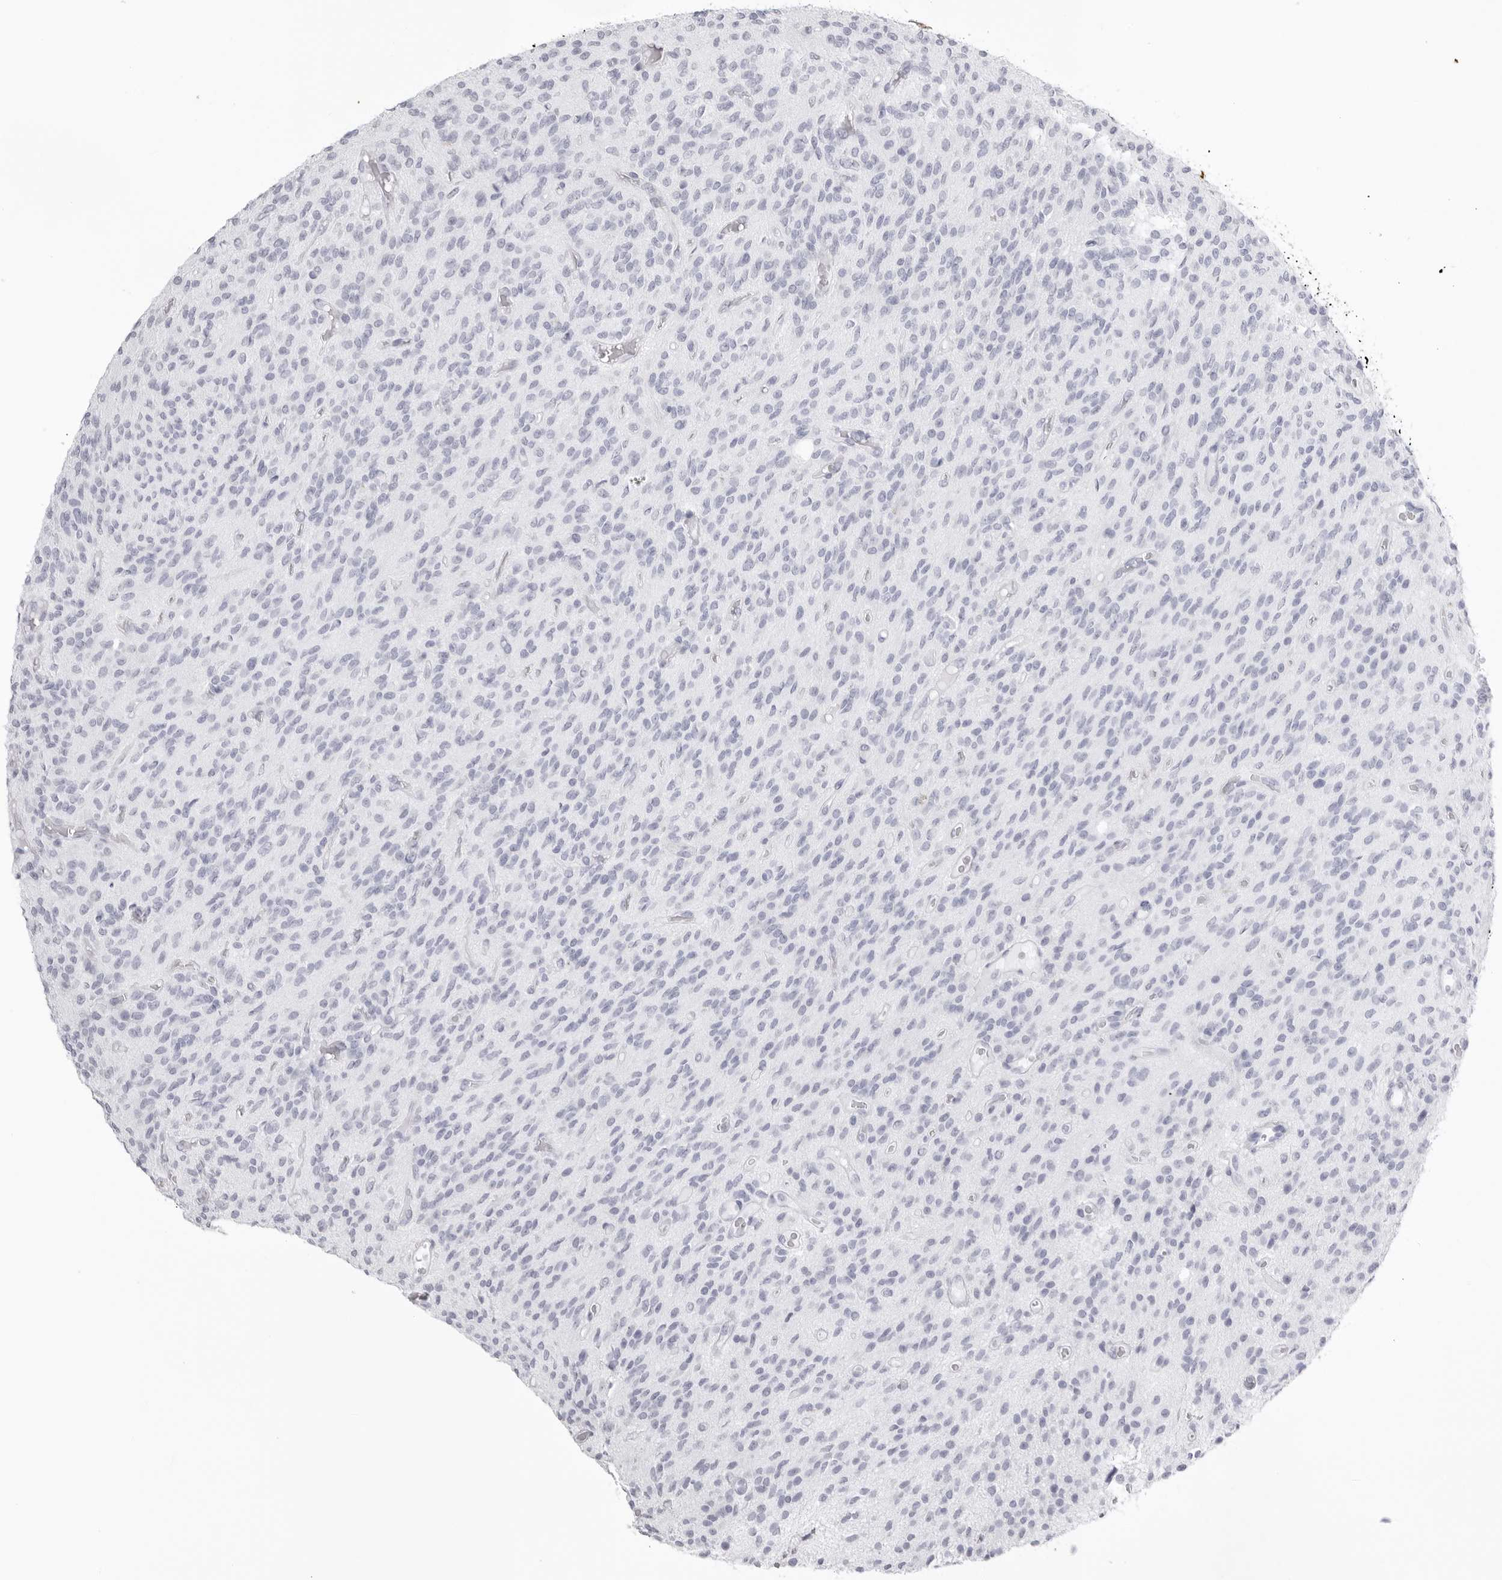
{"staining": {"intensity": "negative", "quantity": "none", "location": "none"}, "tissue": "glioma", "cell_type": "Tumor cells", "image_type": "cancer", "snomed": [{"axis": "morphology", "description": "Glioma, malignant, High grade"}, {"axis": "topography", "description": "Brain"}], "caption": "The micrograph shows no staining of tumor cells in glioma.", "gene": "KLK9", "patient": {"sex": "male", "age": 34}}